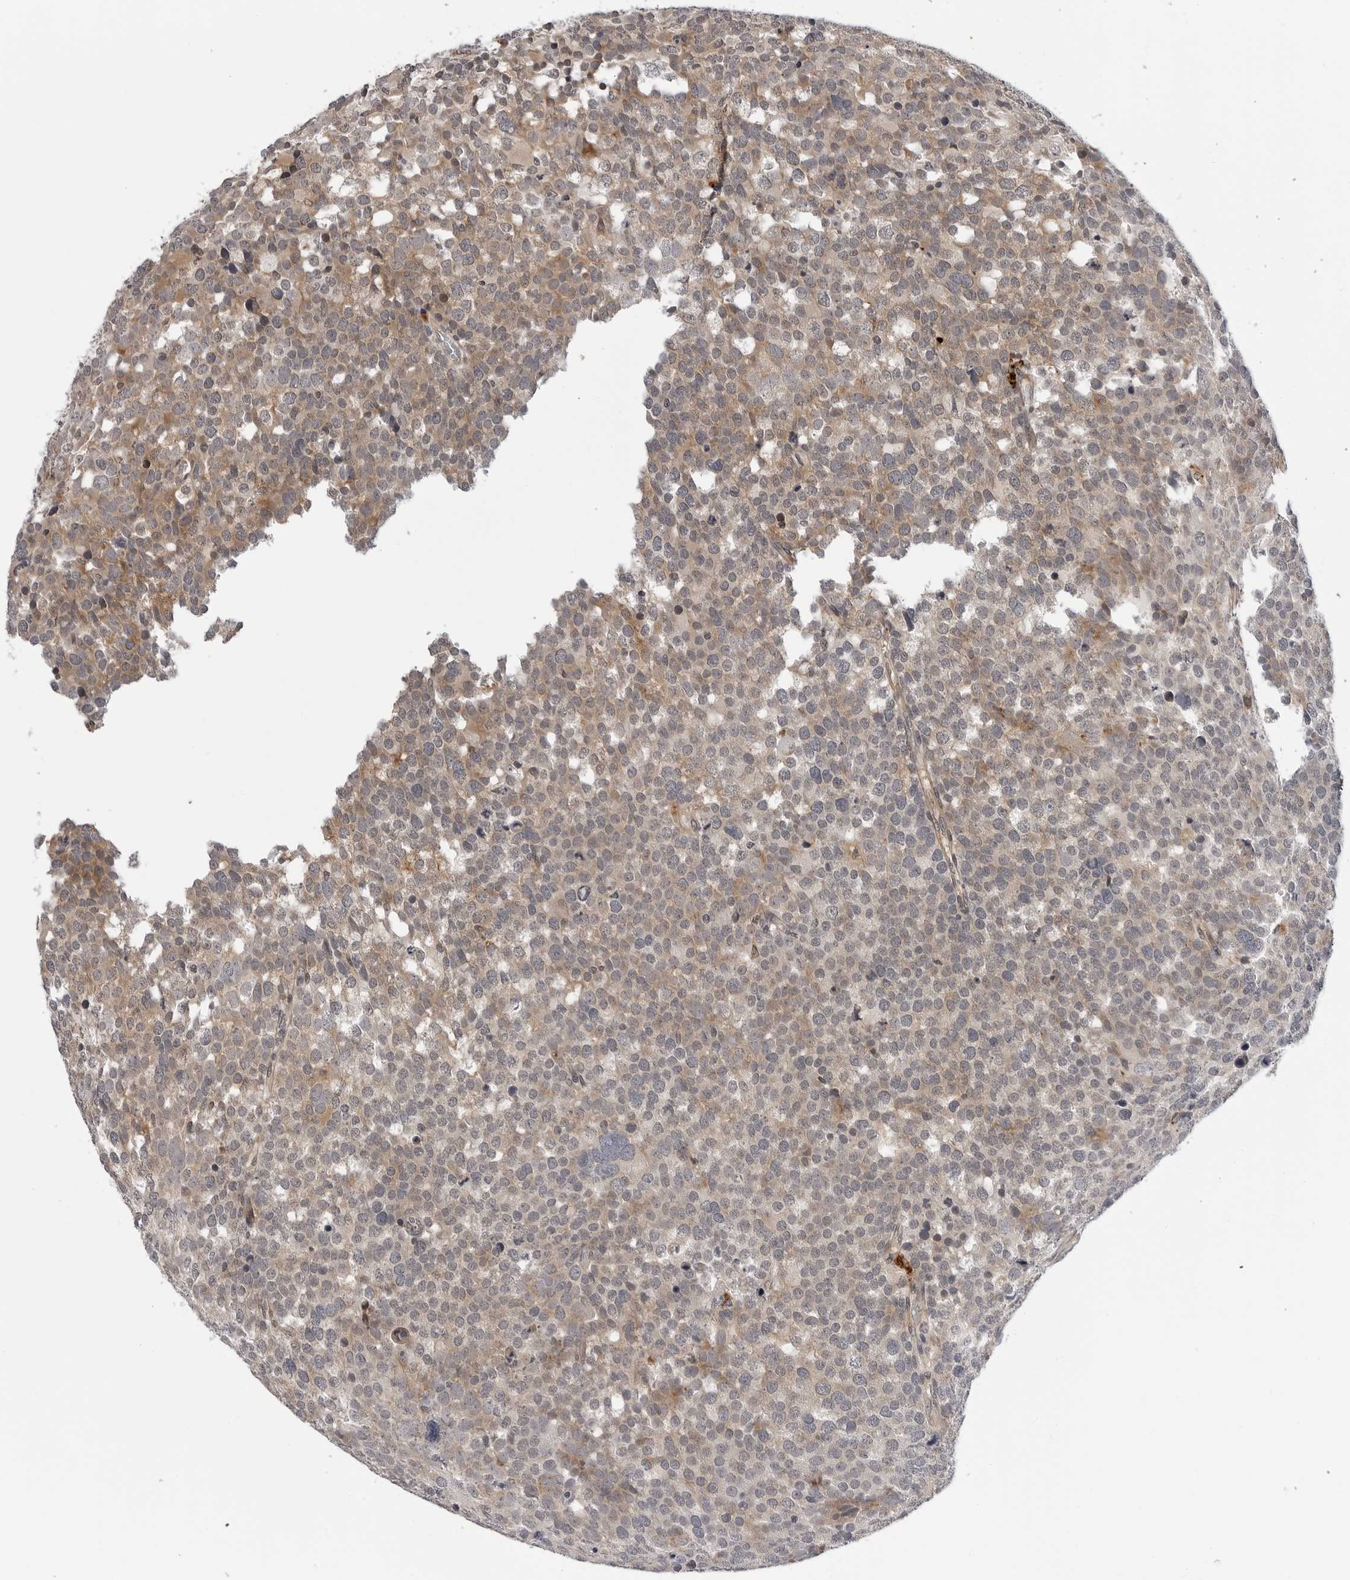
{"staining": {"intensity": "weak", "quantity": ">75%", "location": "cytoplasmic/membranous"}, "tissue": "testis cancer", "cell_type": "Tumor cells", "image_type": "cancer", "snomed": [{"axis": "morphology", "description": "Seminoma, NOS"}, {"axis": "topography", "description": "Testis"}], "caption": "The photomicrograph displays immunohistochemical staining of testis seminoma. There is weak cytoplasmic/membranous staining is identified in approximately >75% of tumor cells. (DAB = brown stain, brightfield microscopy at high magnification).", "gene": "KIAA1614", "patient": {"sex": "male", "age": 71}}